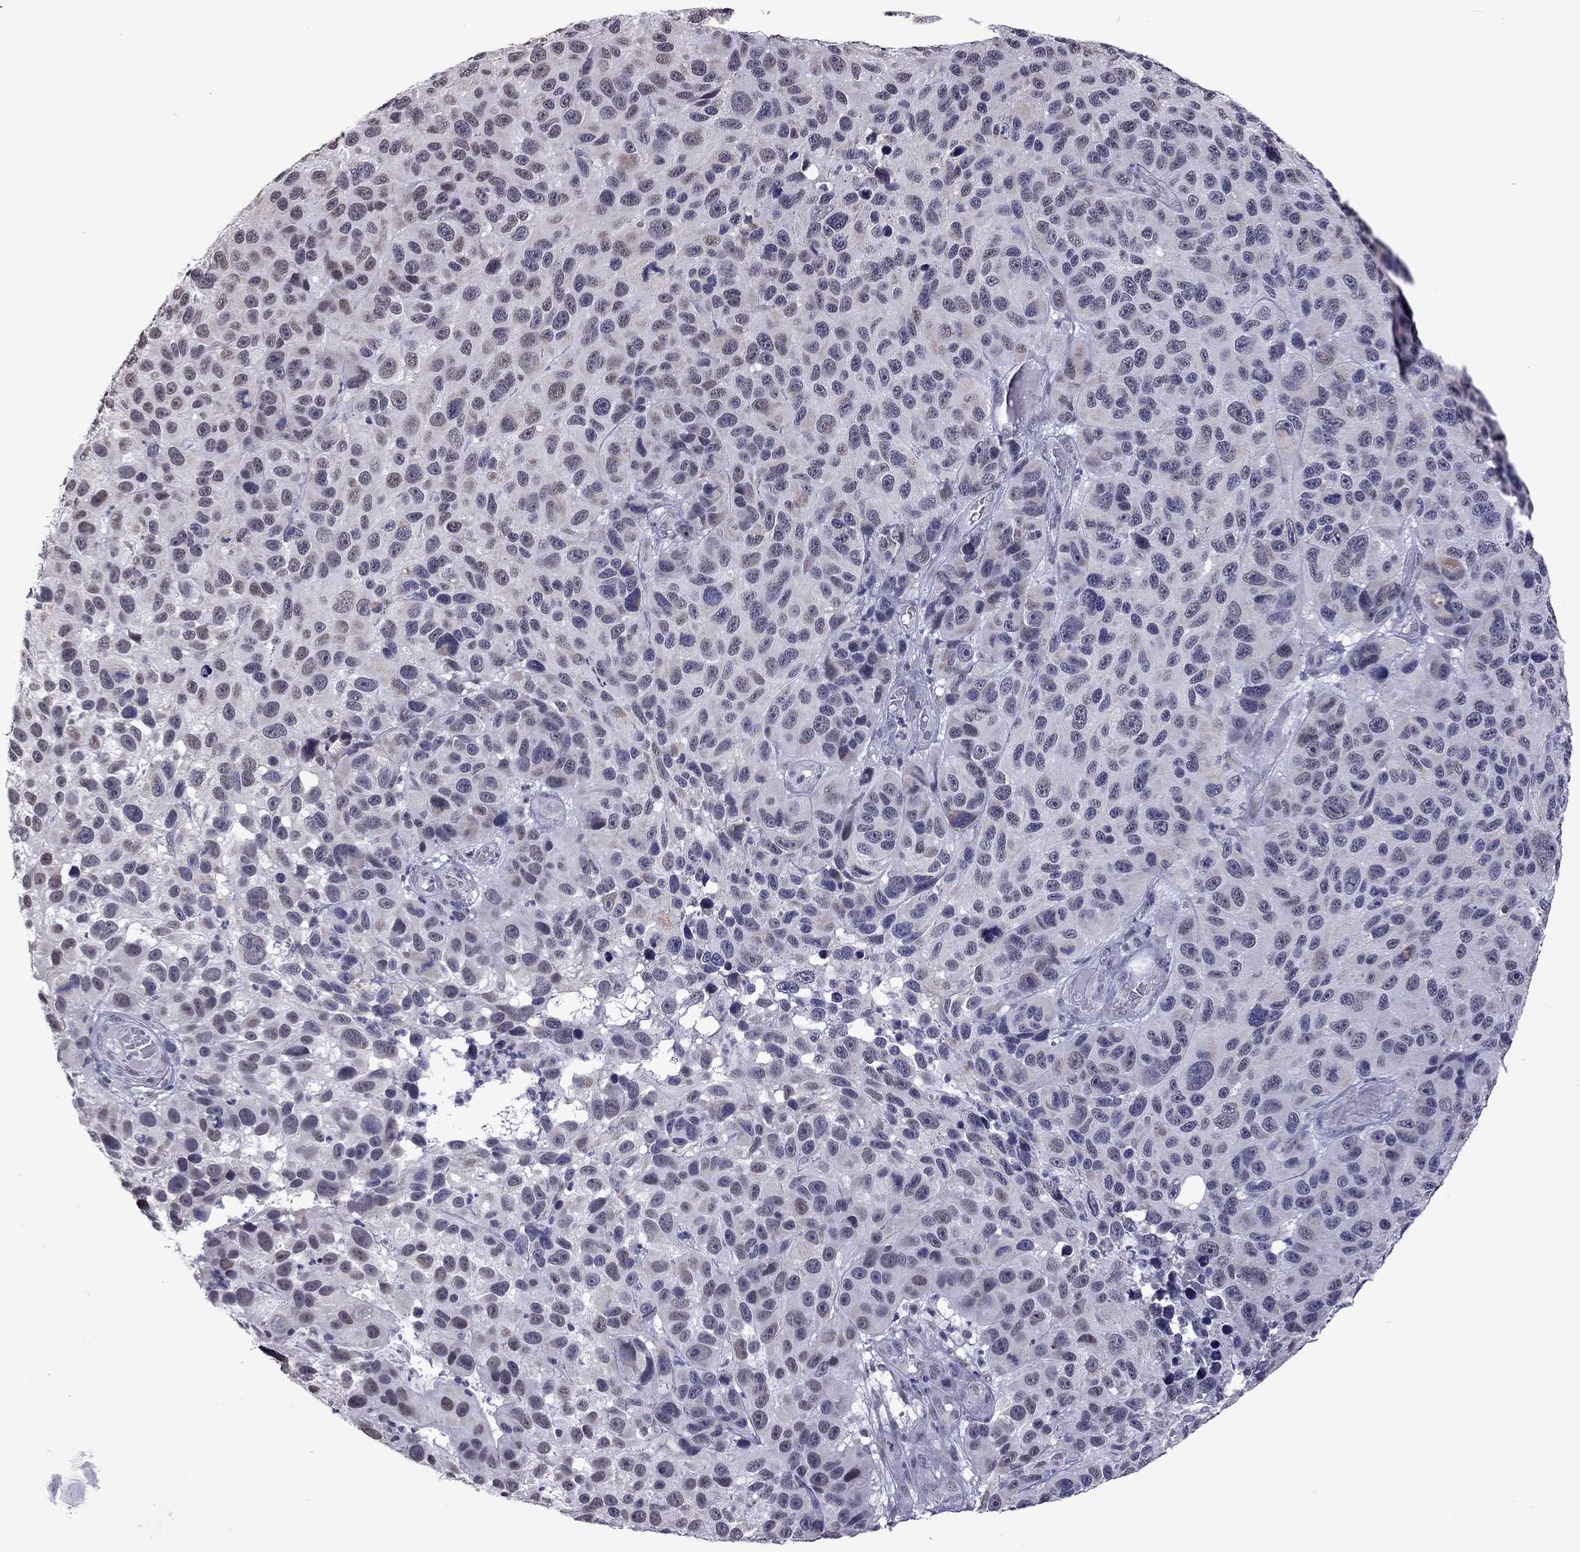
{"staining": {"intensity": "negative", "quantity": "none", "location": "none"}, "tissue": "melanoma", "cell_type": "Tumor cells", "image_type": "cancer", "snomed": [{"axis": "morphology", "description": "Malignant melanoma, NOS"}, {"axis": "topography", "description": "Skin"}], "caption": "Protein analysis of malignant melanoma demonstrates no significant staining in tumor cells. (Immunohistochemistry (ihc), brightfield microscopy, high magnification).", "gene": "PPP1R3A", "patient": {"sex": "male", "age": 53}}